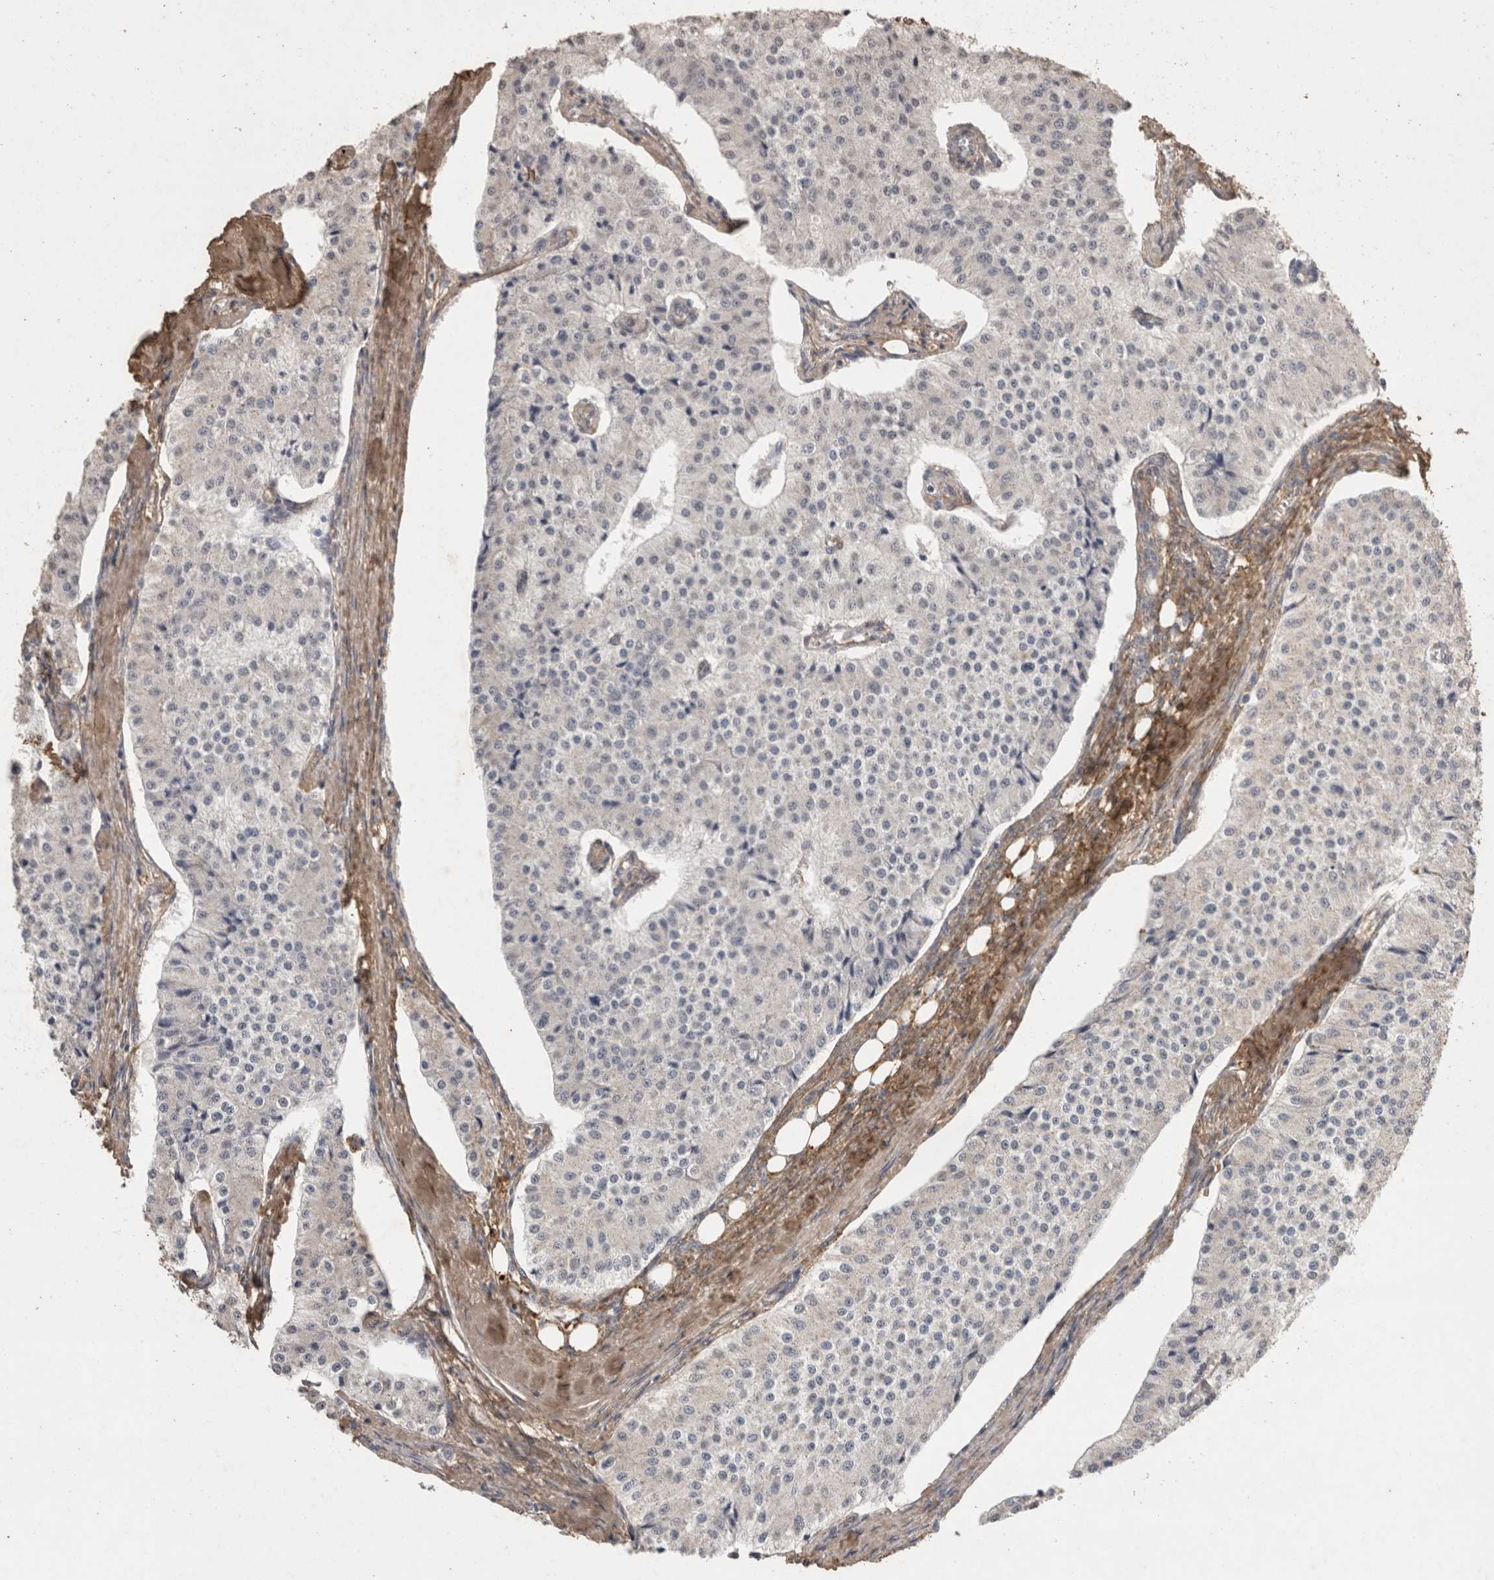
{"staining": {"intensity": "negative", "quantity": "none", "location": "none"}, "tissue": "carcinoid", "cell_type": "Tumor cells", "image_type": "cancer", "snomed": [{"axis": "morphology", "description": "Carcinoid, malignant, NOS"}, {"axis": "topography", "description": "Colon"}], "caption": "Immunohistochemistry photomicrograph of human carcinoid stained for a protein (brown), which demonstrates no positivity in tumor cells.", "gene": "C1QTNF5", "patient": {"sex": "female", "age": 52}}